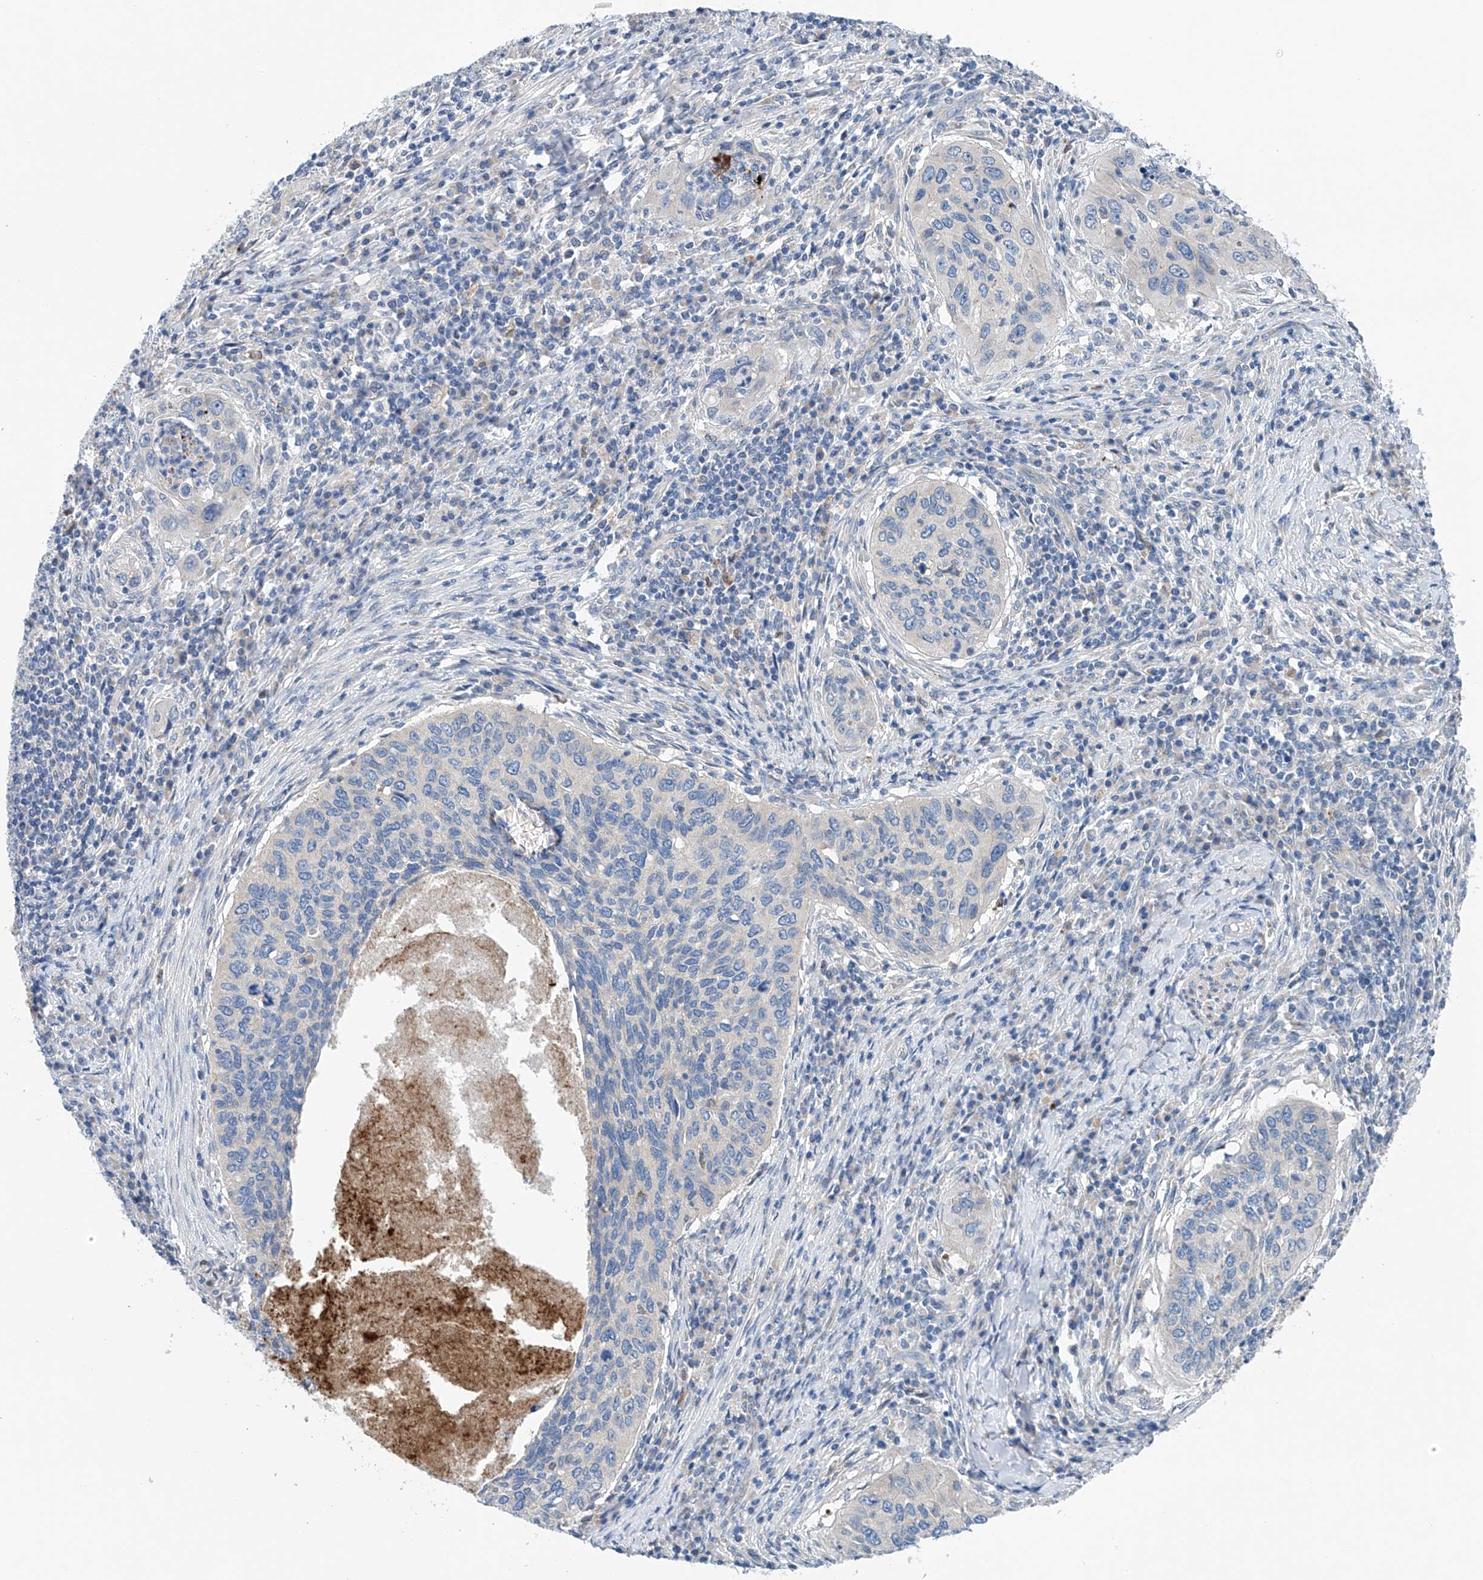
{"staining": {"intensity": "negative", "quantity": "none", "location": "none"}, "tissue": "cervical cancer", "cell_type": "Tumor cells", "image_type": "cancer", "snomed": [{"axis": "morphology", "description": "Squamous cell carcinoma, NOS"}, {"axis": "topography", "description": "Cervix"}], "caption": "A high-resolution micrograph shows IHC staining of cervical cancer (squamous cell carcinoma), which shows no significant positivity in tumor cells.", "gene": "CEP85L", "patient": {"sex": "female", "age": 38}}